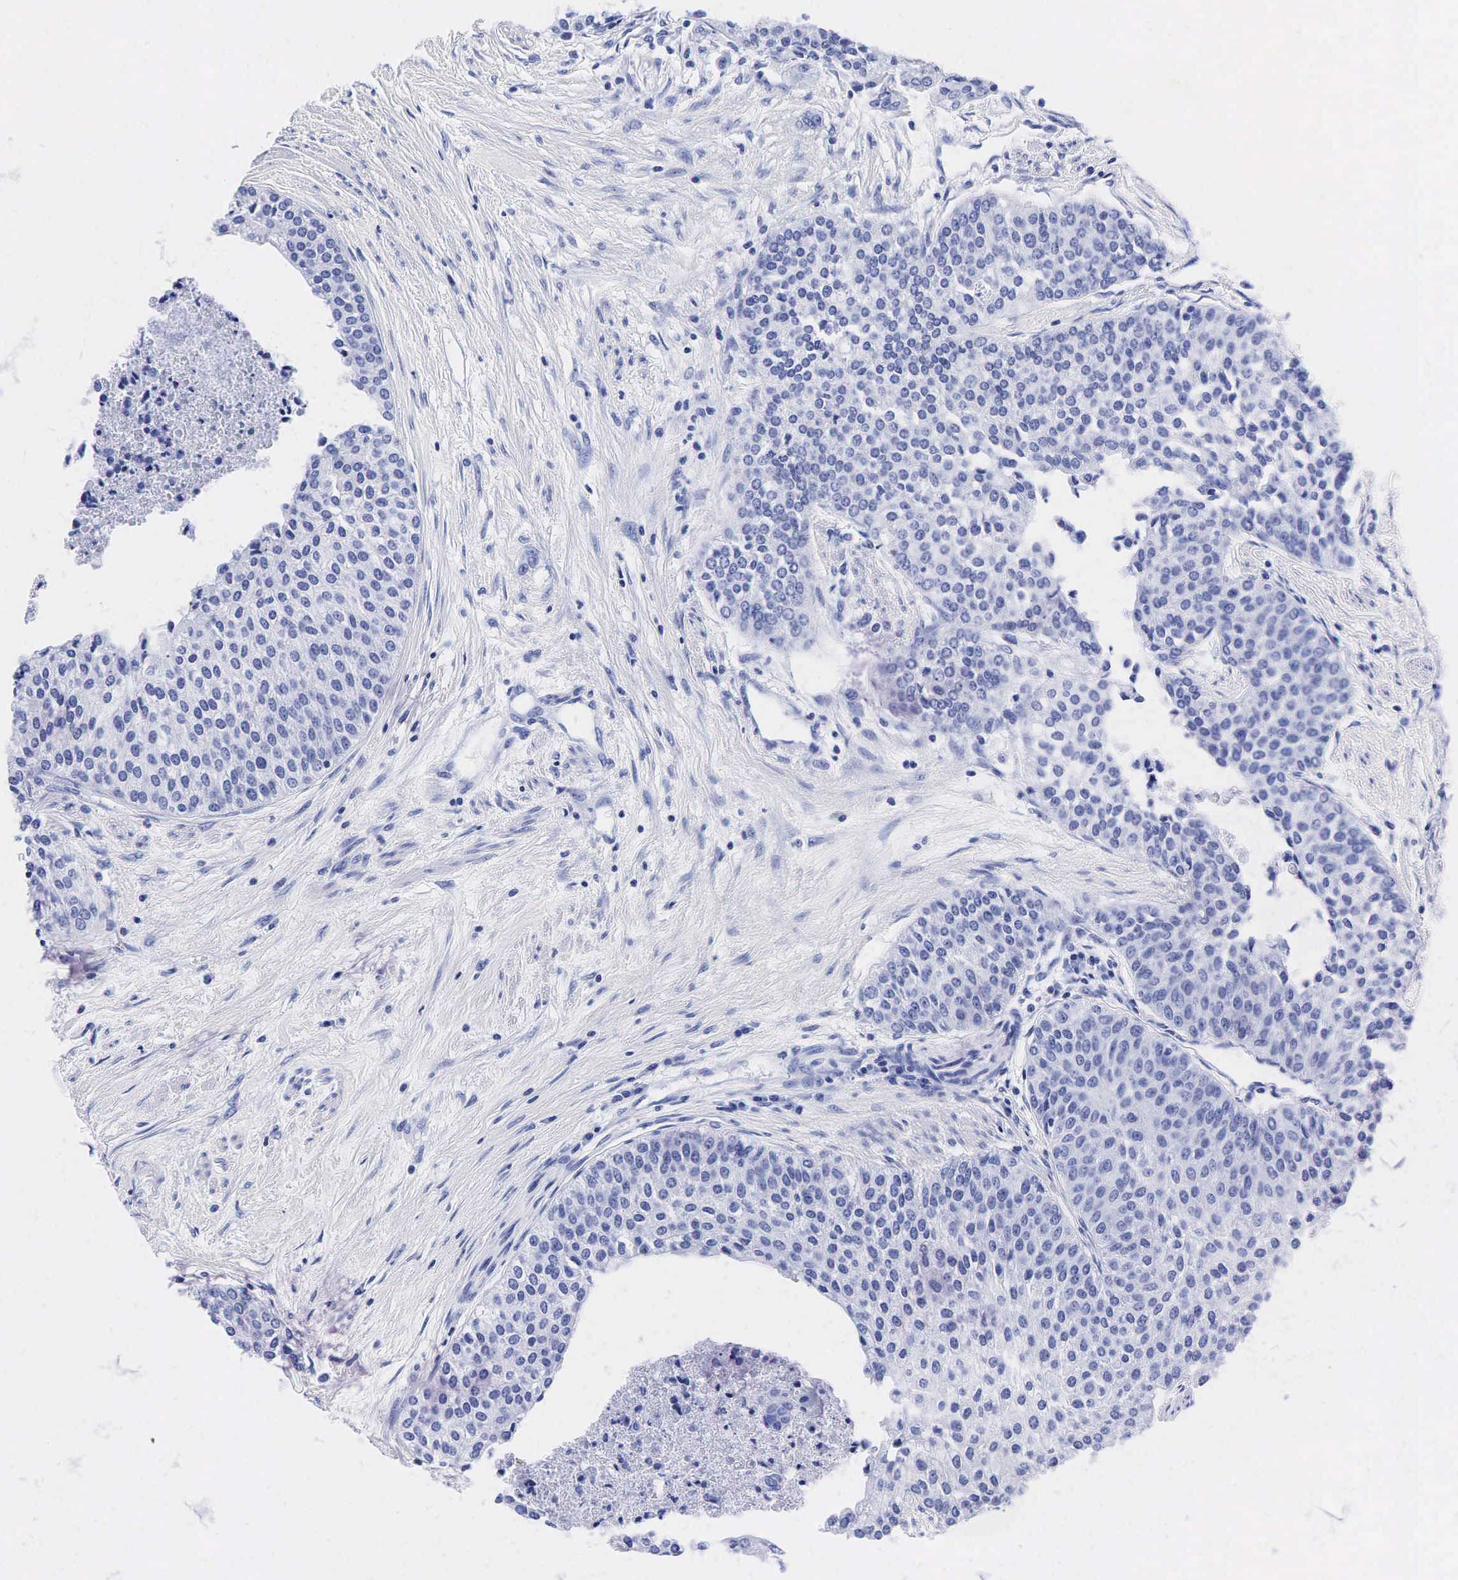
{"staining": {"intensity": "negative", "quantity": "none", "location": "none"}, "tissue": "urothelial cancer", "cell_type": "Tumor cells", "image_type": "cancer", "snomed": [{"axis": "morphology", "description": "Urothelial carcinoma, Low grade"}, {"axis": "topography", "description": "Urinary bladder"}], "caption": "This is a histopathology image of immunohistochemistry staining of urothelial carcinoma (low-grade), which shows no expression in tumor cells.", "gene": "KLK3", "patient": {"sex": "female", "age": 73}}